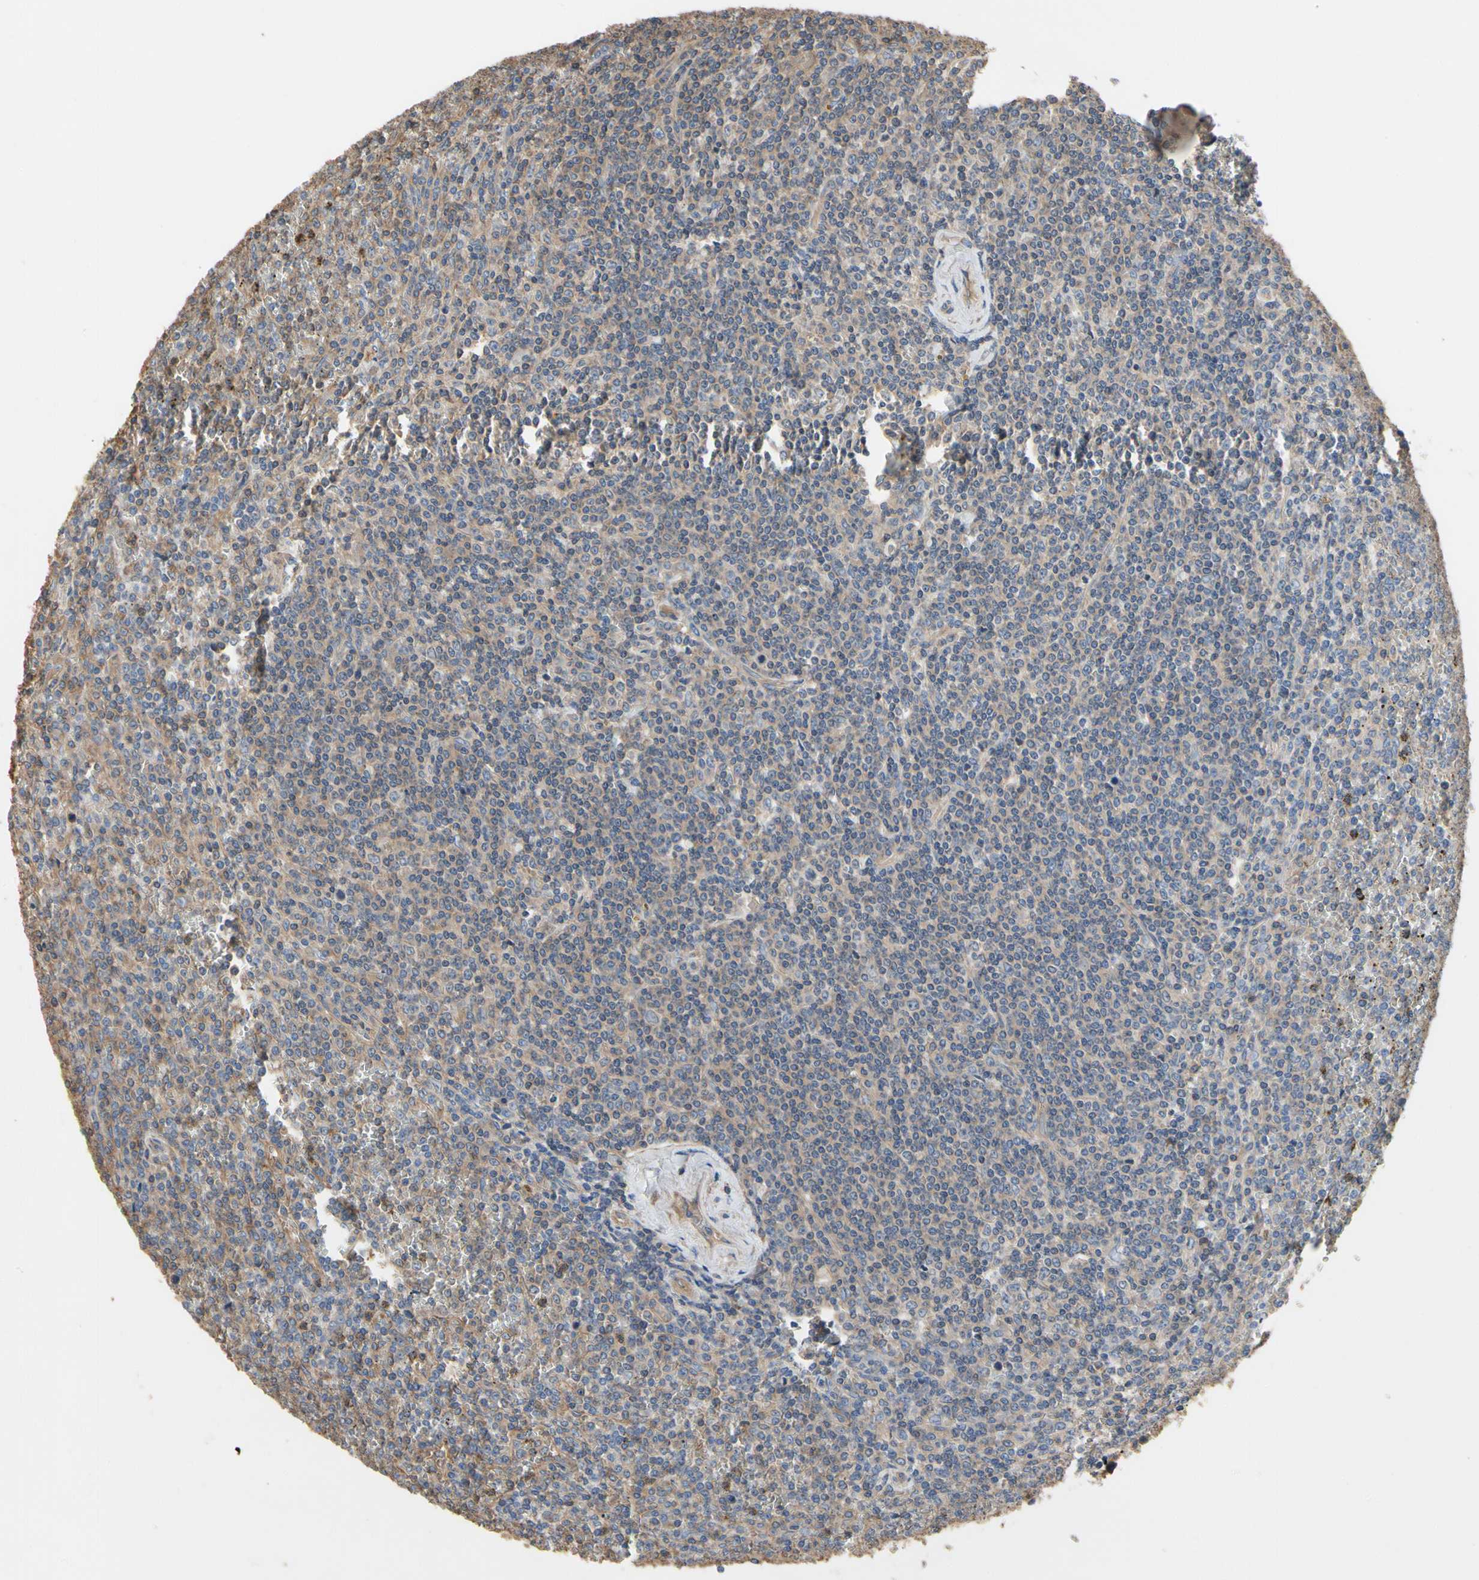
{"staining": {"intensity": "weak", "quantity": "25%-75%", "location": "cytoplasmic/membranous"}, "tissue": "lymphoma", "cell_type": "Tumor cells", "image_type": "cancer", "snomed": [{"axis": "morphology", "description": "Malignant lymphoma, non-Hodgkin's type, Low grade"}, {"axis": "topography", "description": "Spleen"}], "caption": "Lymphoma stained with DAB immunohistochemistry shows low levels of weak cytoplasmic/membranous staining in approximately 25%-75% of tumor cells. (DAB (3,3'-diaminobenzidine) IHC with brightfield microscopy, high magnification).", "gene": "PDZK1", "patient": {"sex": "female", "age": 19}}